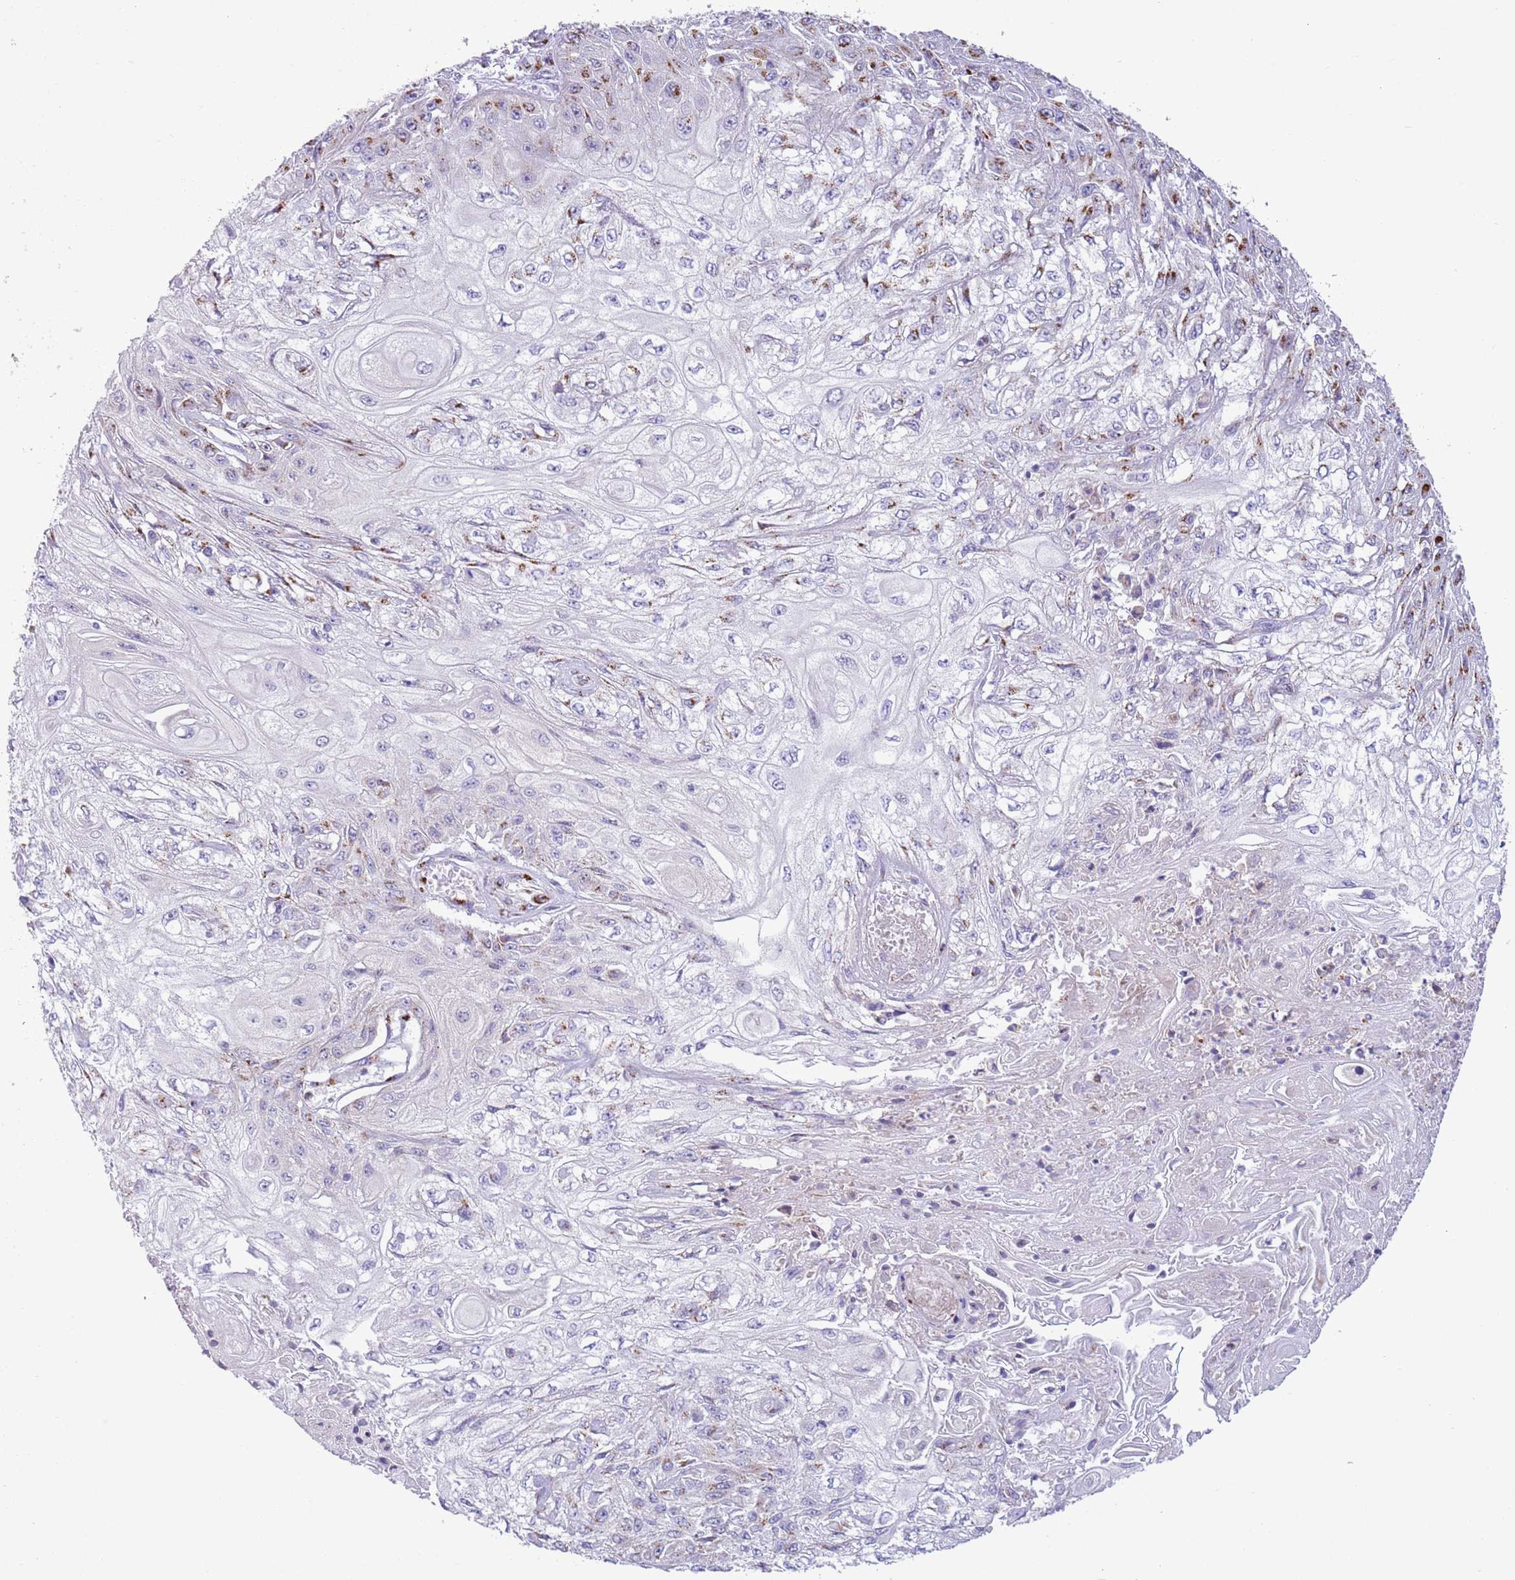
{"staining": {"intensity": "moderate", "quantity": "25%-75%", "location": "cytoplasmic/membranous"}, "tissue": "skin cancer", "cell_type": "Tumor cells", "image_type": "cancer", "snomed": [{"axis": "morphology", "description": "Squamous cell carcinoma, NOS"}, {"axis": "morphology", "description": "Squamous cell carcinoma, metastatic, NOS"}, {"axis": "topography", "description": "Skin"}, {"axis": "topography", "description": "Lymph node"}], "caption": "Metastatic squamous cell carcinoma (skin) stained with a brown dye exhibits moderate cytoplasmic/membranous positive expression in about 25%-75% of tumor cells.", "gene": "C20orf96", "patient": {"sex": "male", "age": 75}}